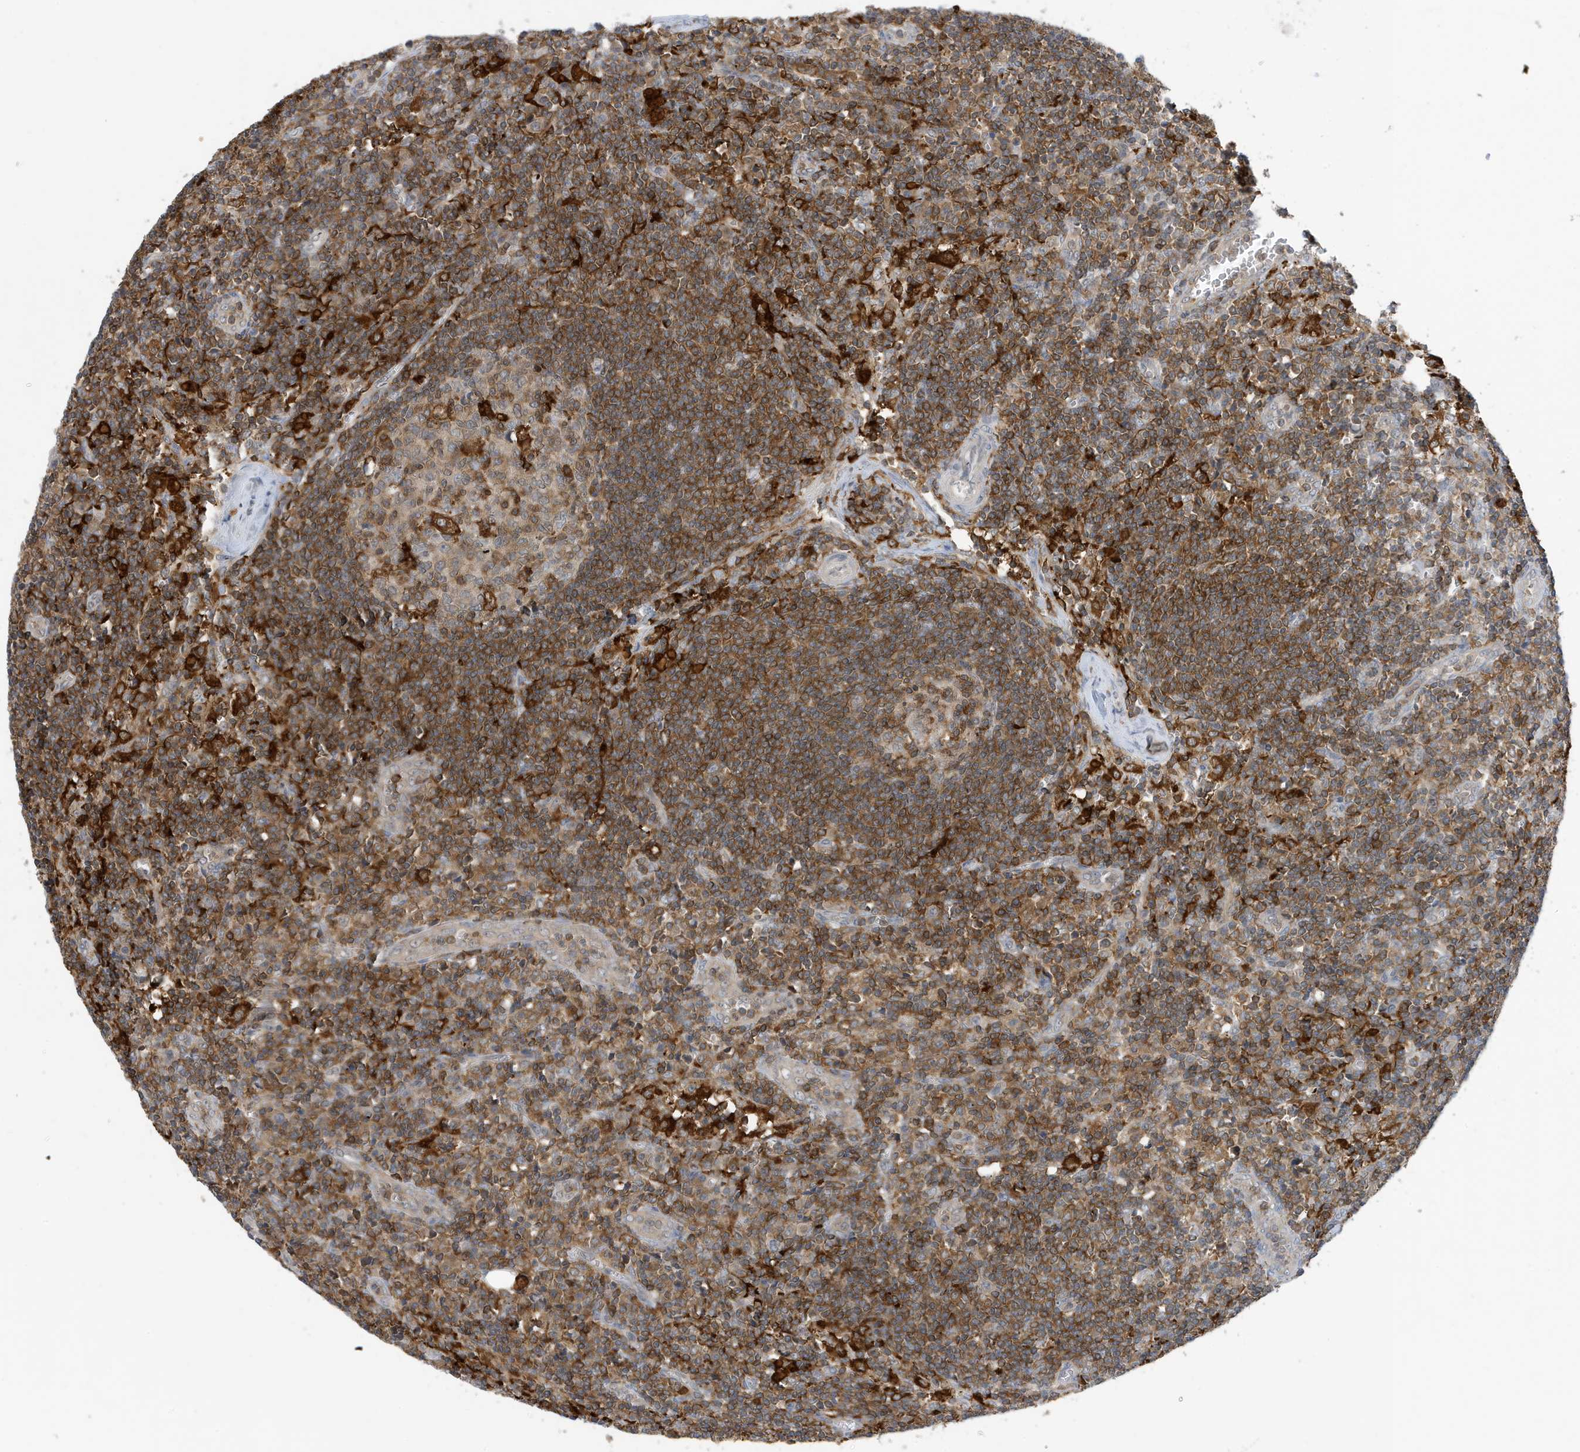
{"staining": {"intensity": "strong", "quantity": "<25%", "location": "cytoplasmic/membranous"}, "tissue": "lymph node", "cell_type": "Germinal center cells", "image_type": "normal", "snomed": [{"axis": "morphology", "description": "Normal tissue, NOS"}, {"axis": "morphology", "description": "Squamous cell carcinoma, metastatic, NOS"}, {"axis": "topography", "description": "Lymph node"}], "caption": "A high-resolution image shows IHC staining of normal lymph node, which shows strong cytoplasmic/membranous staining in approximately <25% of germinal center cells. The protein of interest is shown in brown color, while the nuclei are stained blue.", "gene": "NSUN3", "patient": {"sex": "male", "age": 73}}